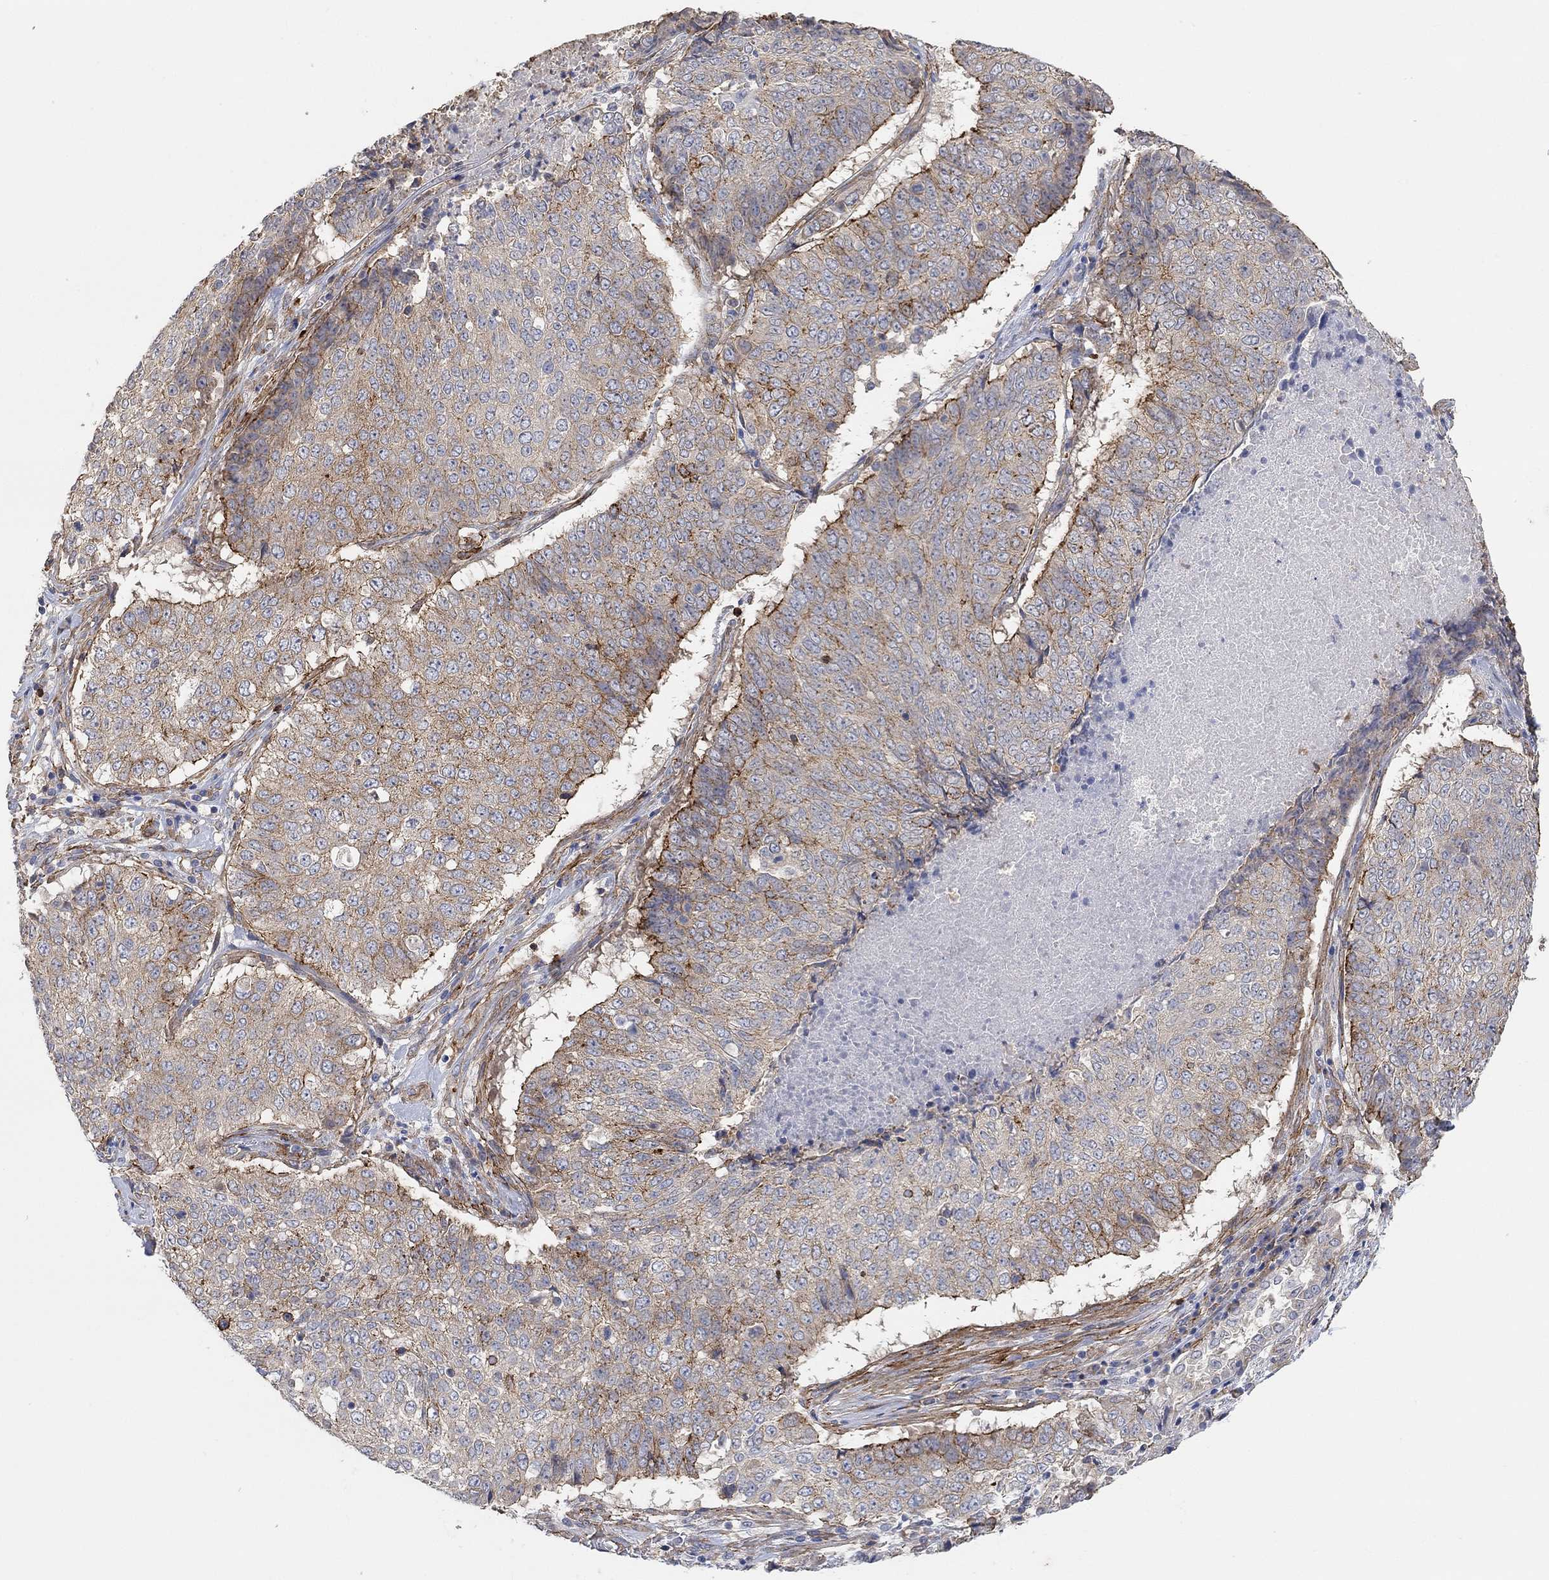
{"staining": {"intensity": "strong", "quantity": "<25%", "location": "cytoplasmic/membranous"}, "tissue": "lung cancer", "cell_type": "Tumor cells", "image_type": "cancer", "snomed": [{"axis": "morphology", "description": "Squamous cell carcinoma, NOS"}, {"axis": "topography", "description": "Lung"}], "caption": "Tumor cells reveal strong cytoplasmic/membranous positivity in approximately <25% of cells in lung cancer (squamous cell carcinoma). The protein of interest is shown in brown color, while the nuclei are stained blue.", "gene": "SYT16", "patient": {"sex": "male", "age": 64}}